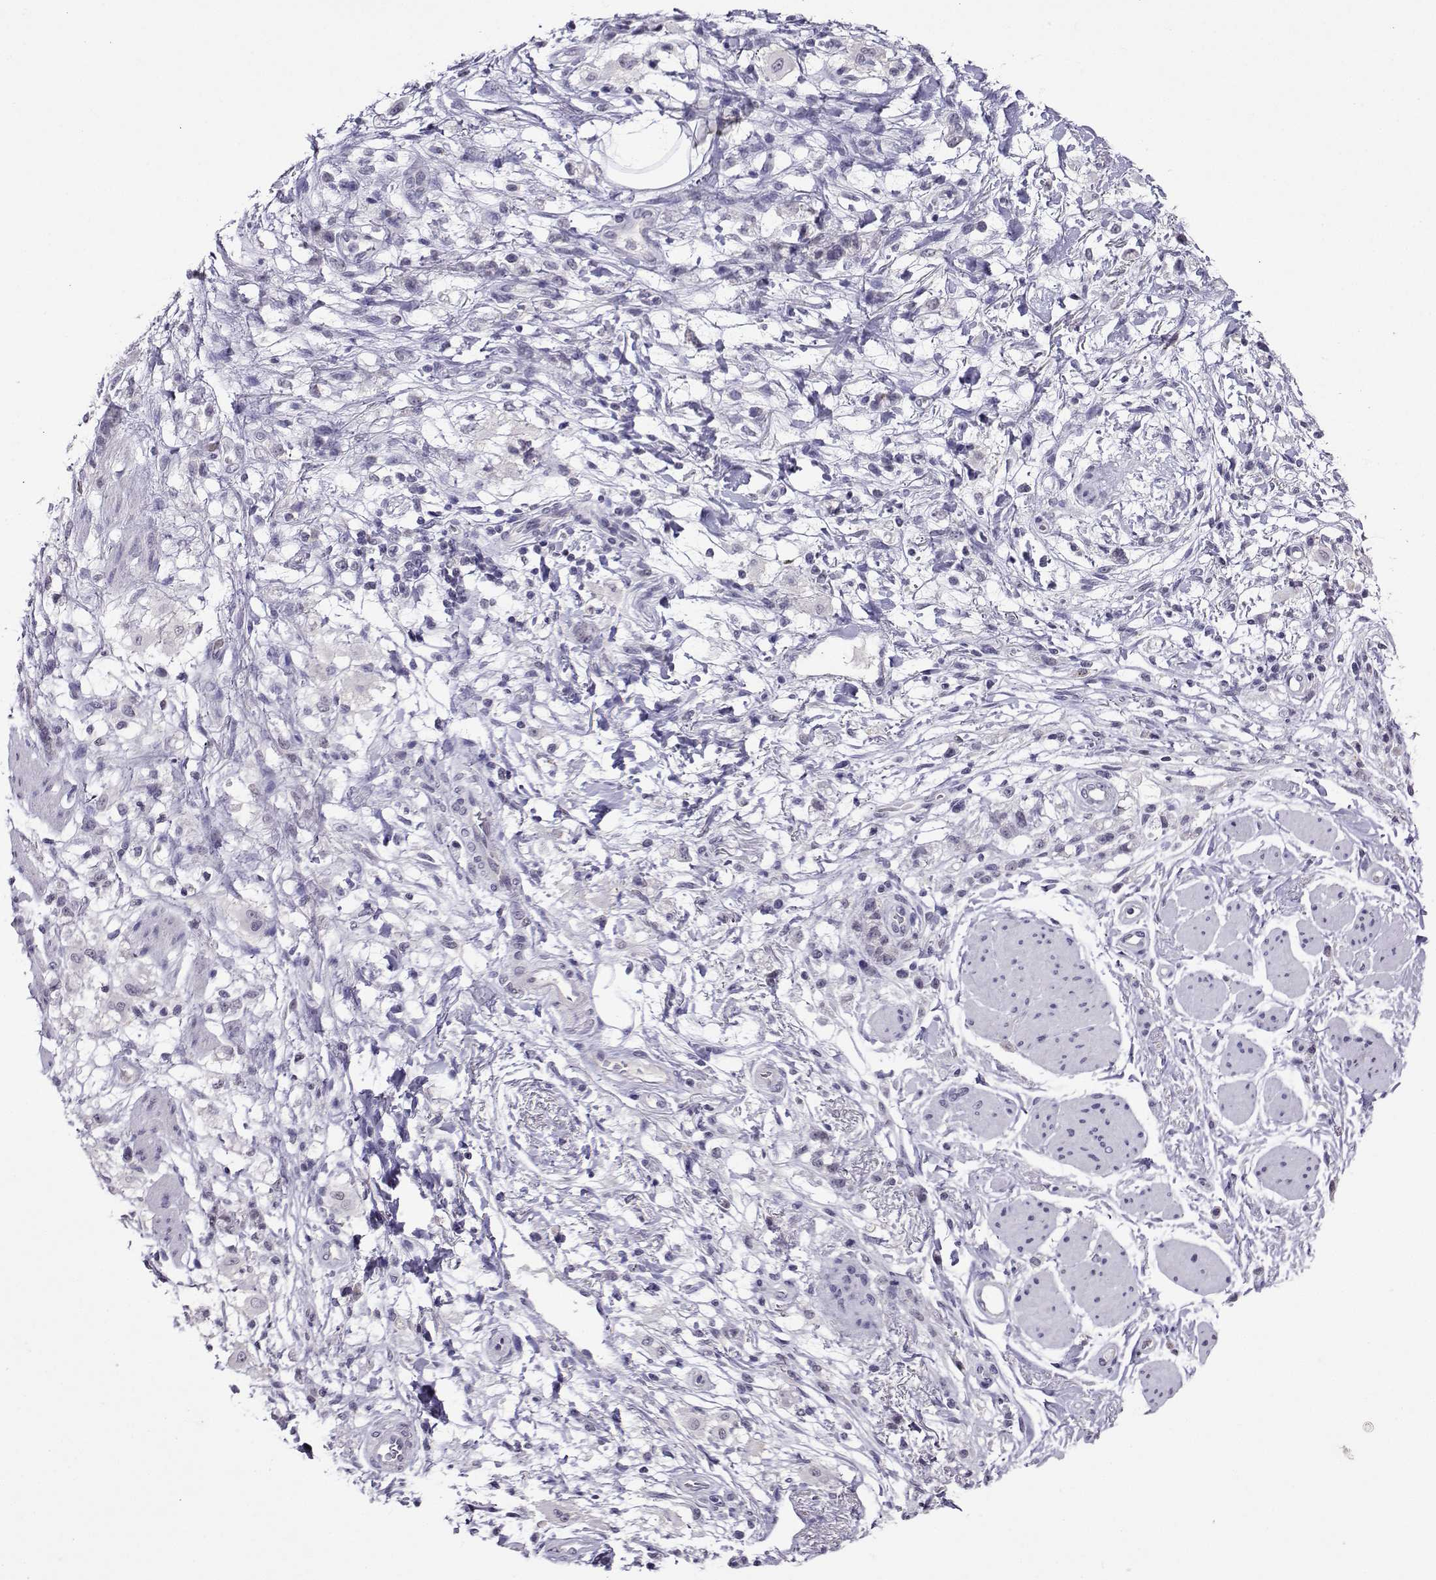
{"staining": {"intensity": "negative", "quantity": "none", "location": "none"}, "tissue": "stomach cancer", "cell_type": "Tumor cells", "image_type": "cancer", "snomed": [{"axis": "morphology", "description": "Adenocarcinoma, NOS"}, {"axis": "topography", "description": "Stomach"}], "caption": "The histopathology image displays no significant positivity in tumor cells of stomach cancer (adenocarcinoma).", "gene": "LRFN2", "patient": {"sex": "female", "age": 60}}